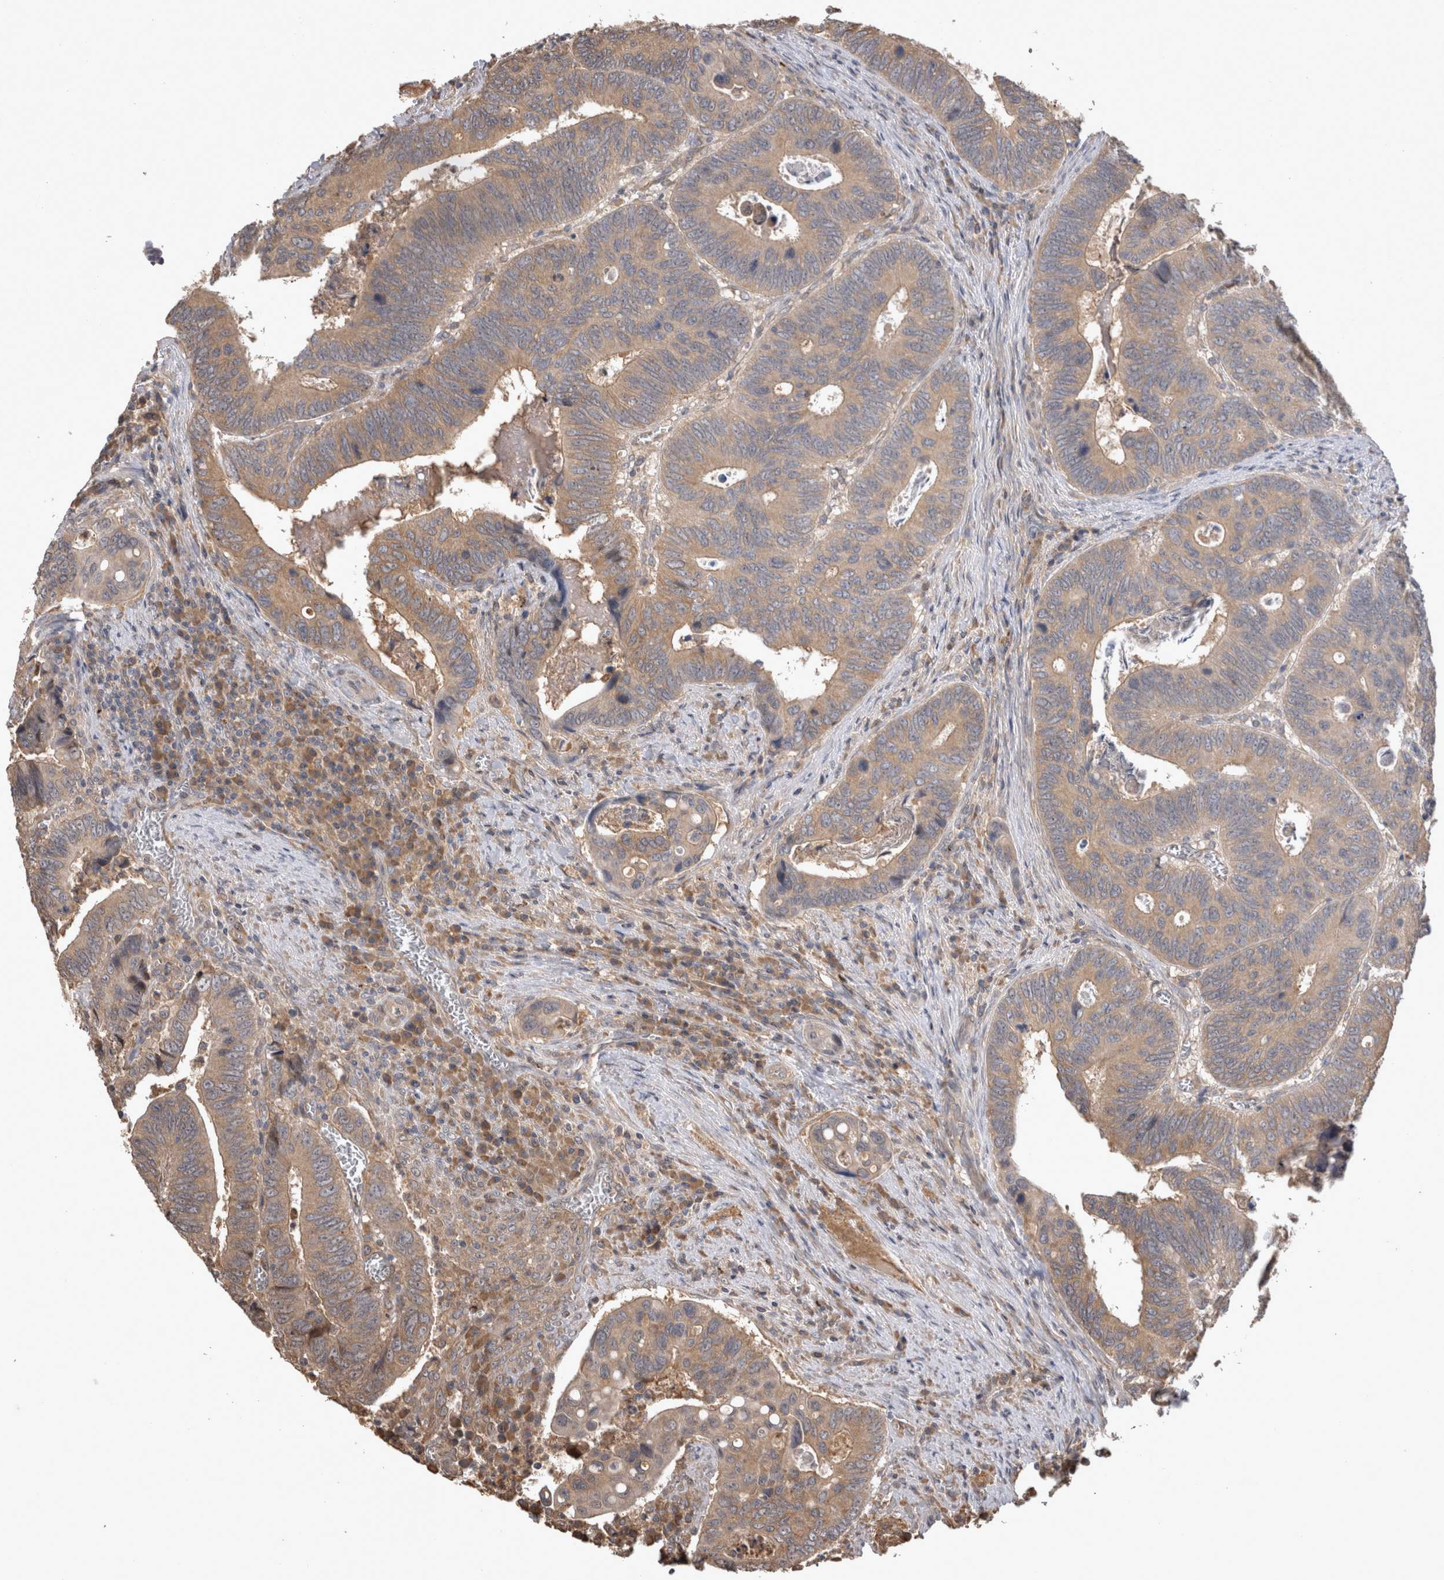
{"staining": {"intensity": "weak", "quantity": ">75%", "location": "cytoplasmic/membranous"}, "tissue": "colorectal cancer", "cell_type": "Tumor cells", "image_type": "cancer", "snomed": [{"axis": "morphology", "description": "Inflammation, NOS"}, {"axis": "morphology", "description": "Adenocarcinoma, NOS"}, {"axis": "topography", "description": "Colon"}], "caption": "Weak cytoplasmic/membranous staining is present in about >75% of tumor cells in colorectal cancer.", "gene": "TMED7", "patient": {"sex": "male", "age": 72}}